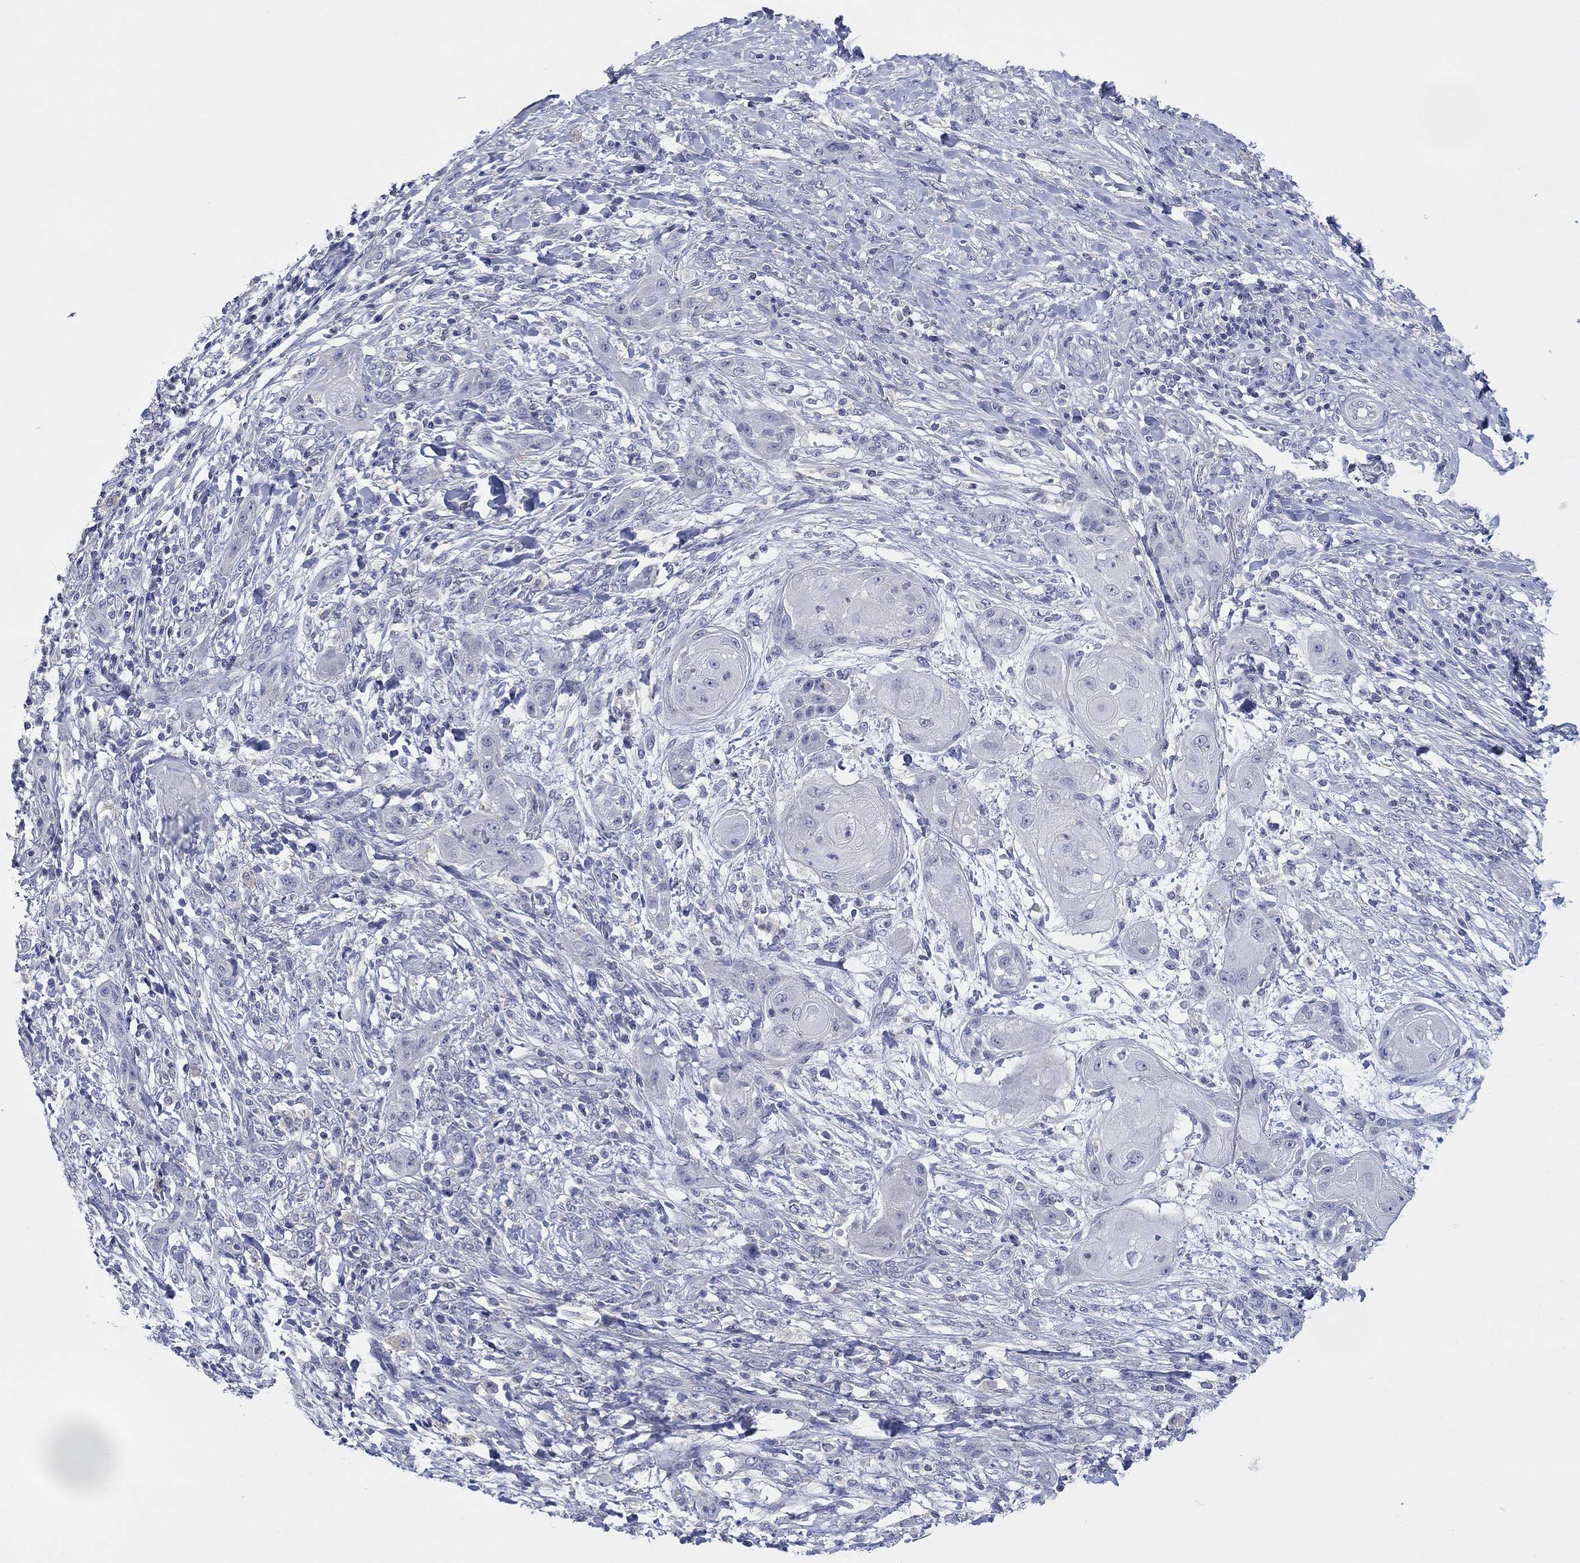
{"staining": {"intensity": "negative", "quantity": "none", "location": "none"}, "tissue": "skin cancer", "cell_type": "Tumor cells", "image_type": "cancer", "snomed": [{"axis": "morphology", "description": "Squamous cell carcinoma, NOS"}, {"axis": "topography", "description": "Skin"}], "caption": "Skin cancer (squamous cell carcinoma) was stained to show a protein in brown. There is no significant staining in tumor cells.", "gene": "FER1L6", "patient": {"sex": "male", "age": 62}}